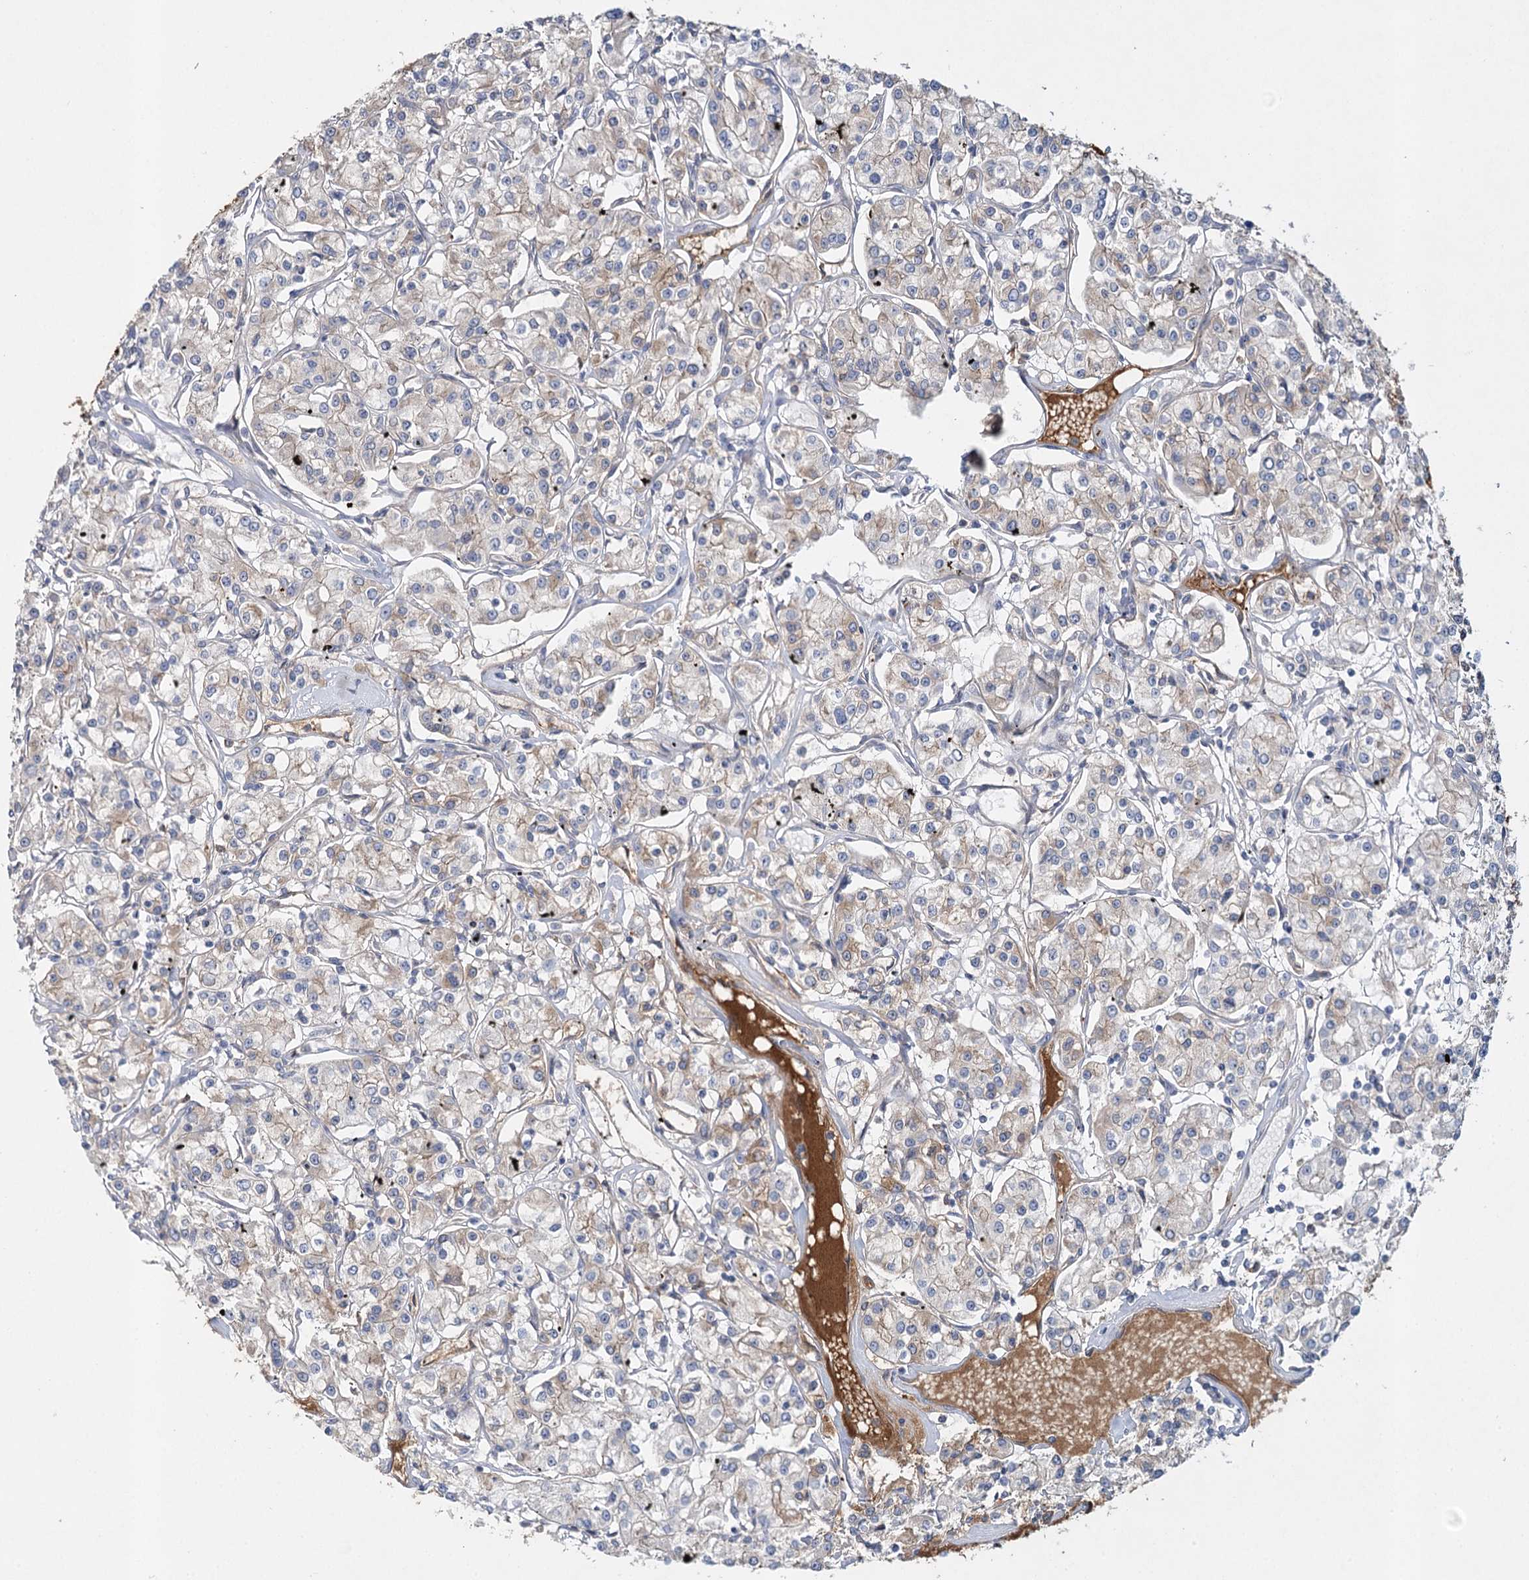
{"staining": {"intensity": "weak", "quantity": "<25%", "location": "cytoplasmic/membranous"}, "tissue": "renal cancer", "cell_type": "Tumor cells", "image_type": "cancer", "snomed": [{"axis": "morphology", "description": "Adenocarcinoma, NOS"}, {"axis": "topography", "description": "Kidney"}], "caption": "Tumor cells are negative for protein expression in human renal cancer (adenocarcinoma).", "gene": "ALKBH8", "patient": {"sex": "female", "age": 59}}